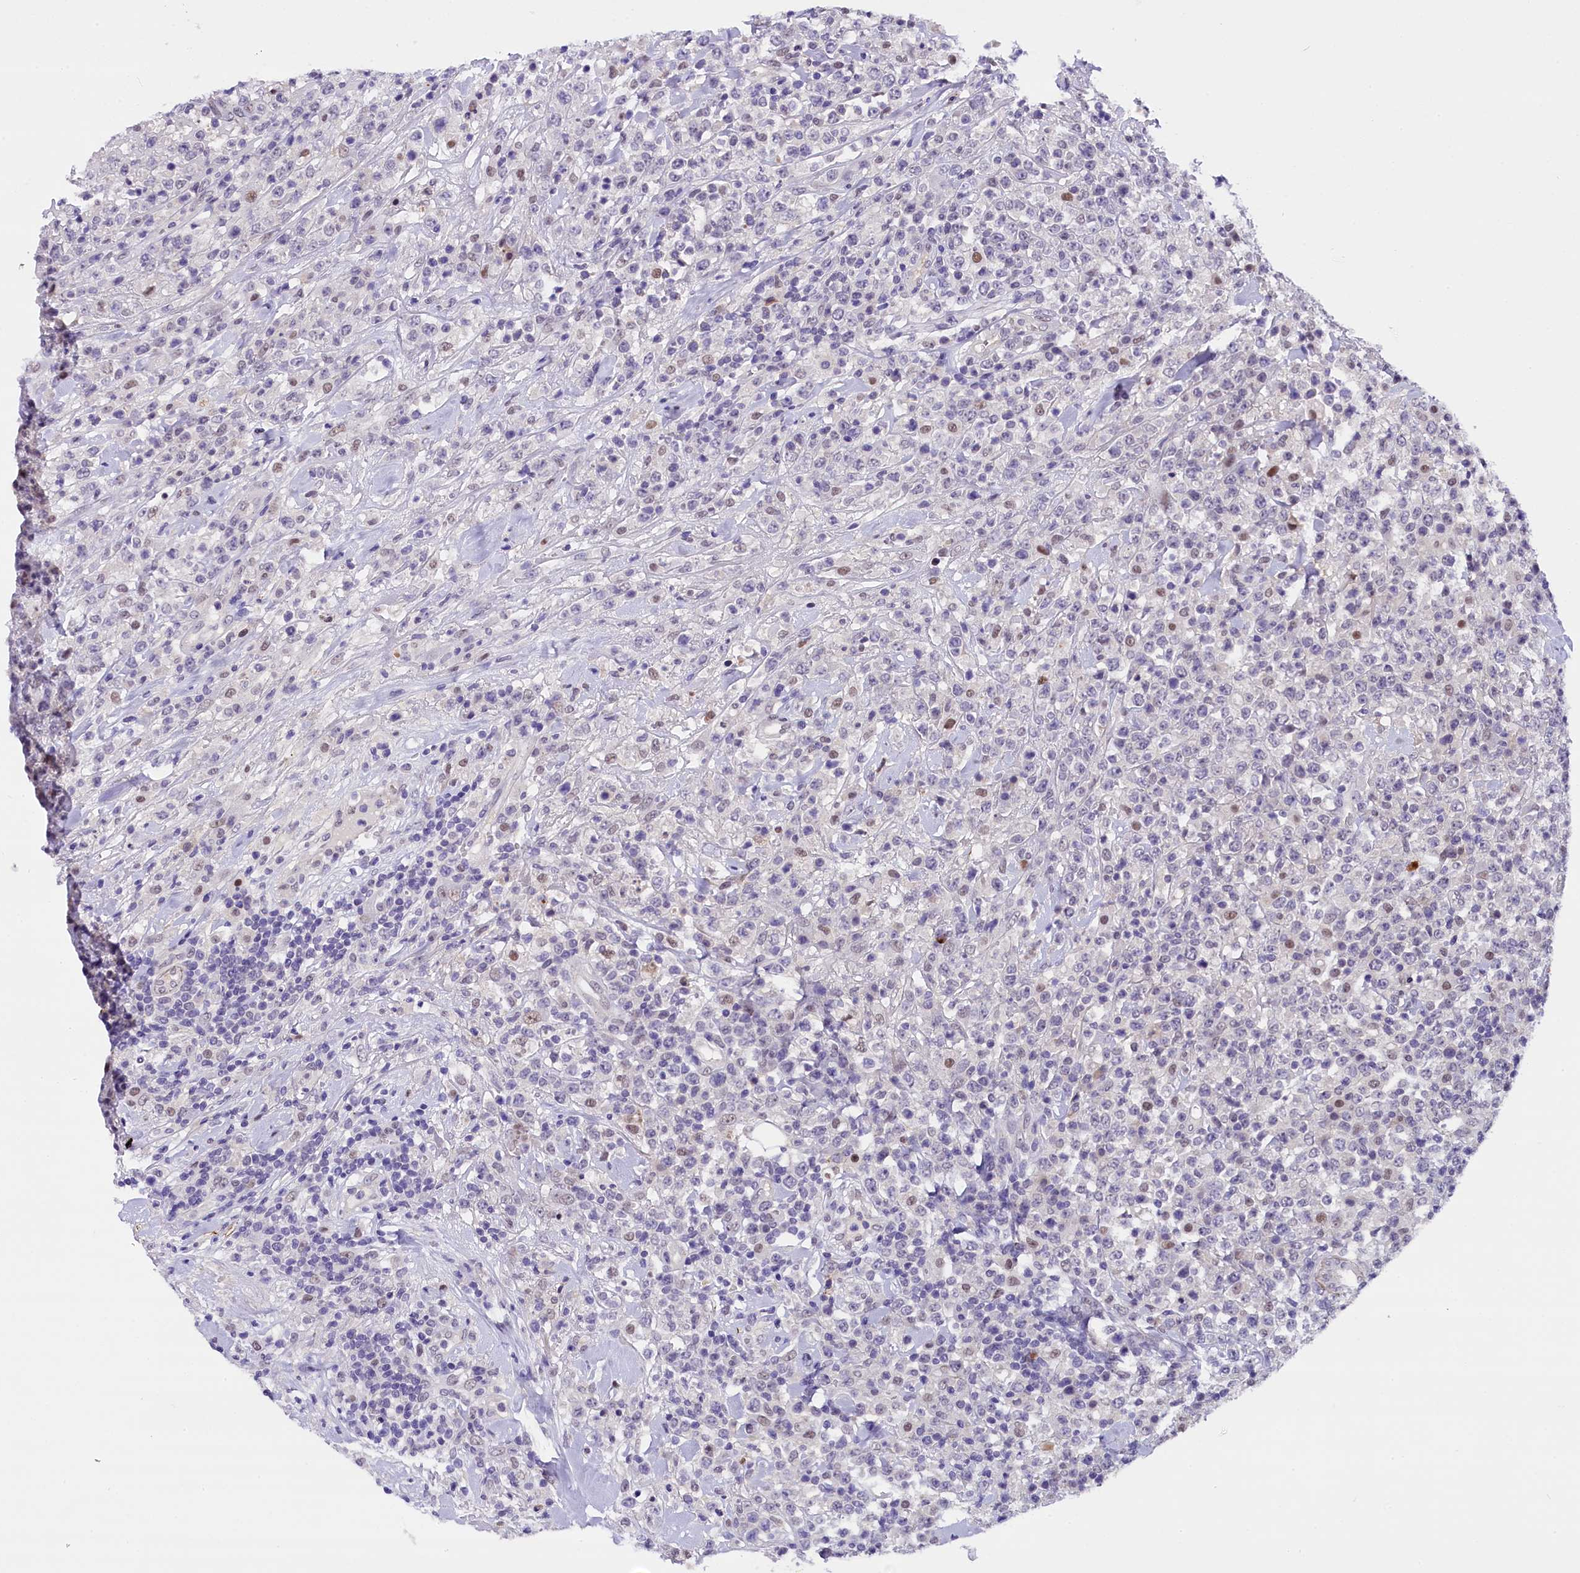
{"staining": {"intensity": "negative", "quantity": "none", "location": "none"}, "tissue": "lymphoma", "cell_type": "Tumor cells", "image_type": "cancer", "snomed": [{"axis": "morphology", "description": "Malignant lymphoma, non-Hodgkin's type, High grade"}, {"axis": "topography", "description": "Colon"}], "caption": "Tumor cells are negative for brown protein staining in high-grade malignant lymphoma, non-Hodgkin's type.", "gene": "IQCN", "patient": {"sex": "female", "age": 53}}